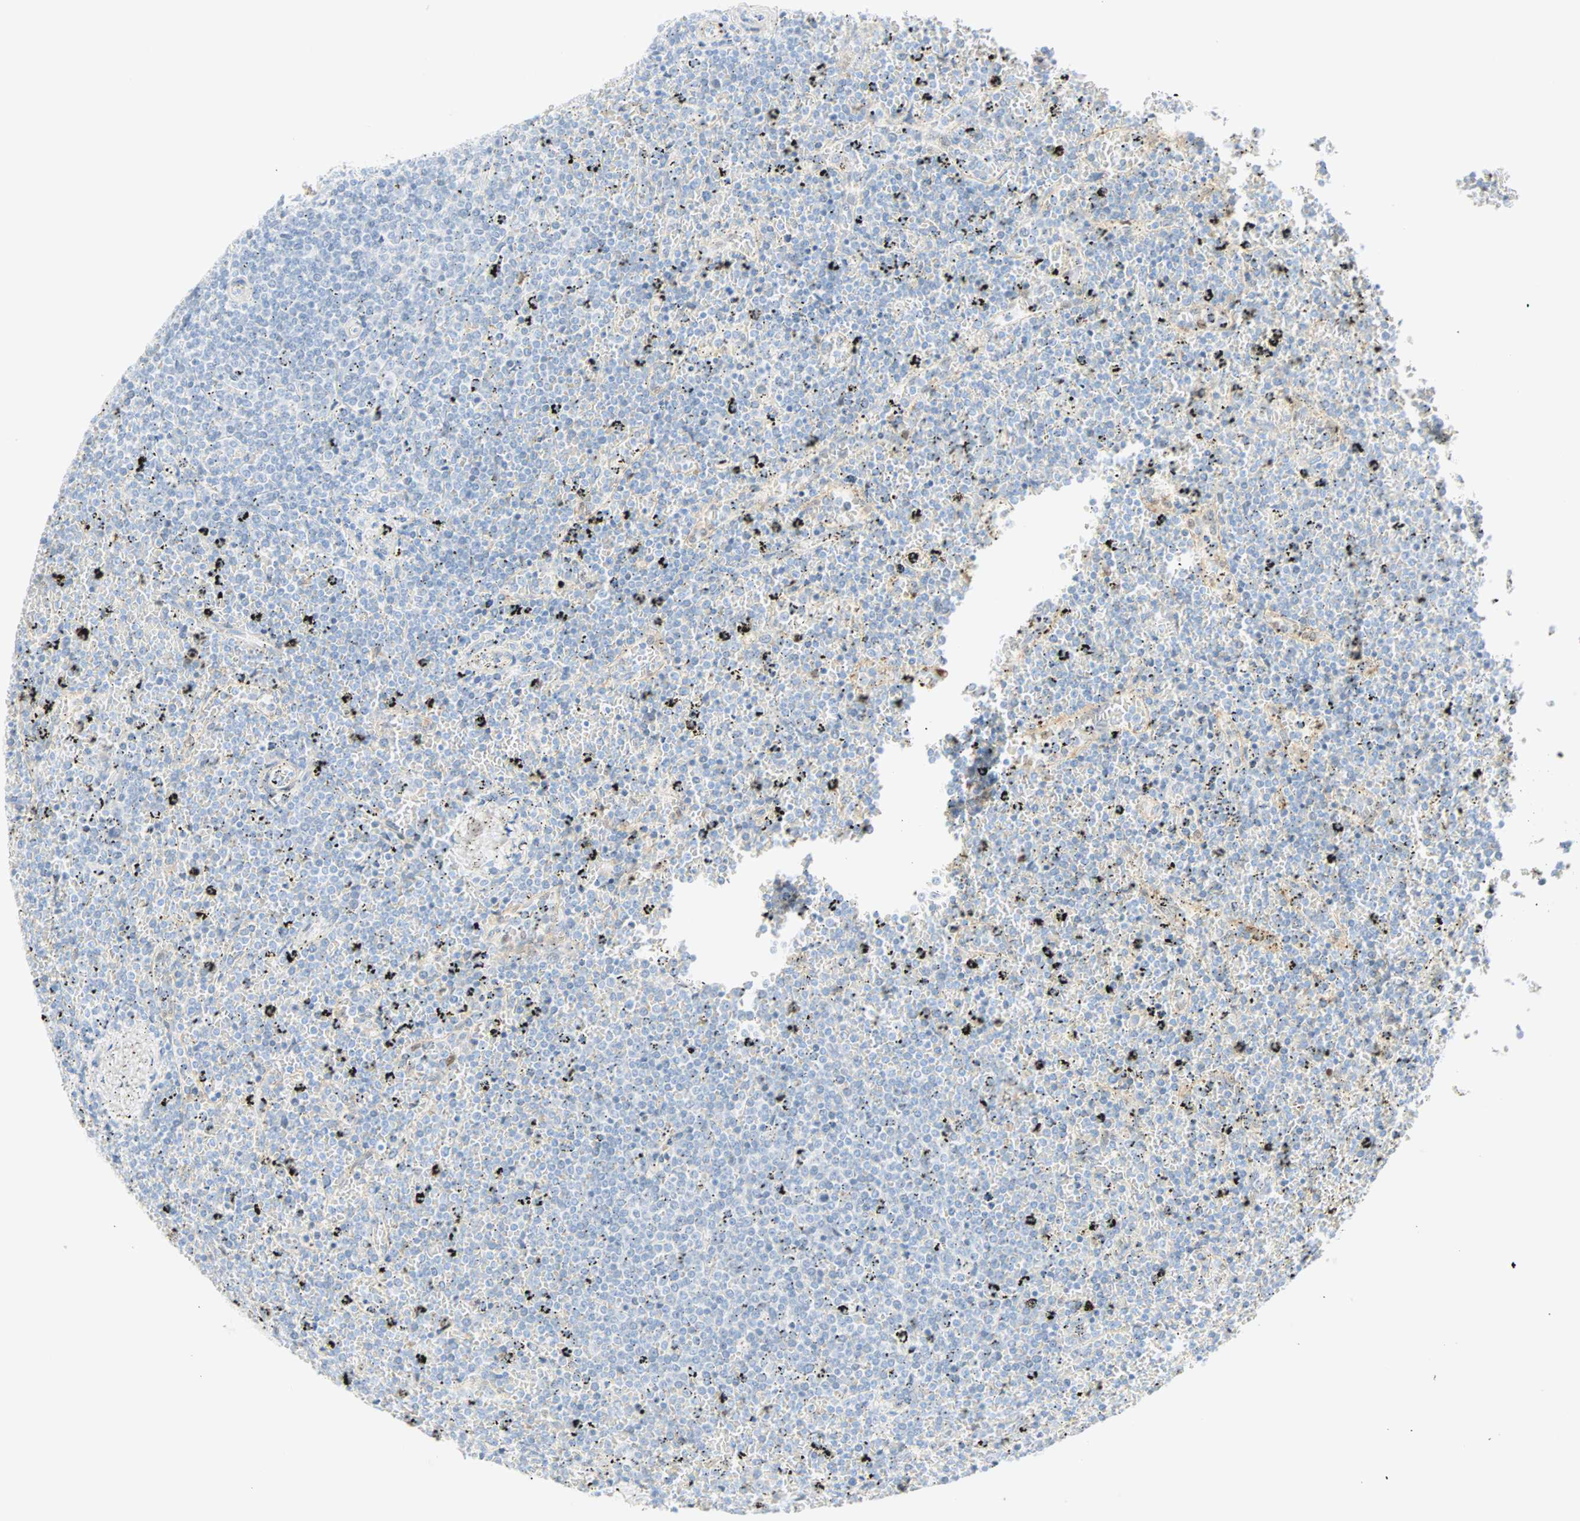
{"staining": {"intensity": "negative", "quantity": "none", "location": "none"}, "tissue": "lymphoma", "cell_type": "Tumor cells", "image_type": "cancer", "snomed": [{"axis": "morphology", "description": "Malignant lymphoma, non-Hodgkin's type, Low grade"}, {"axis": "topography", "description": "Spleen"}], "caption": "This is an IHC photomicrograph of human lymphoma. There is no staining in tumor cells.", "gene": "SELENBP1", "patient": {"sex": "female", "age": 77}}